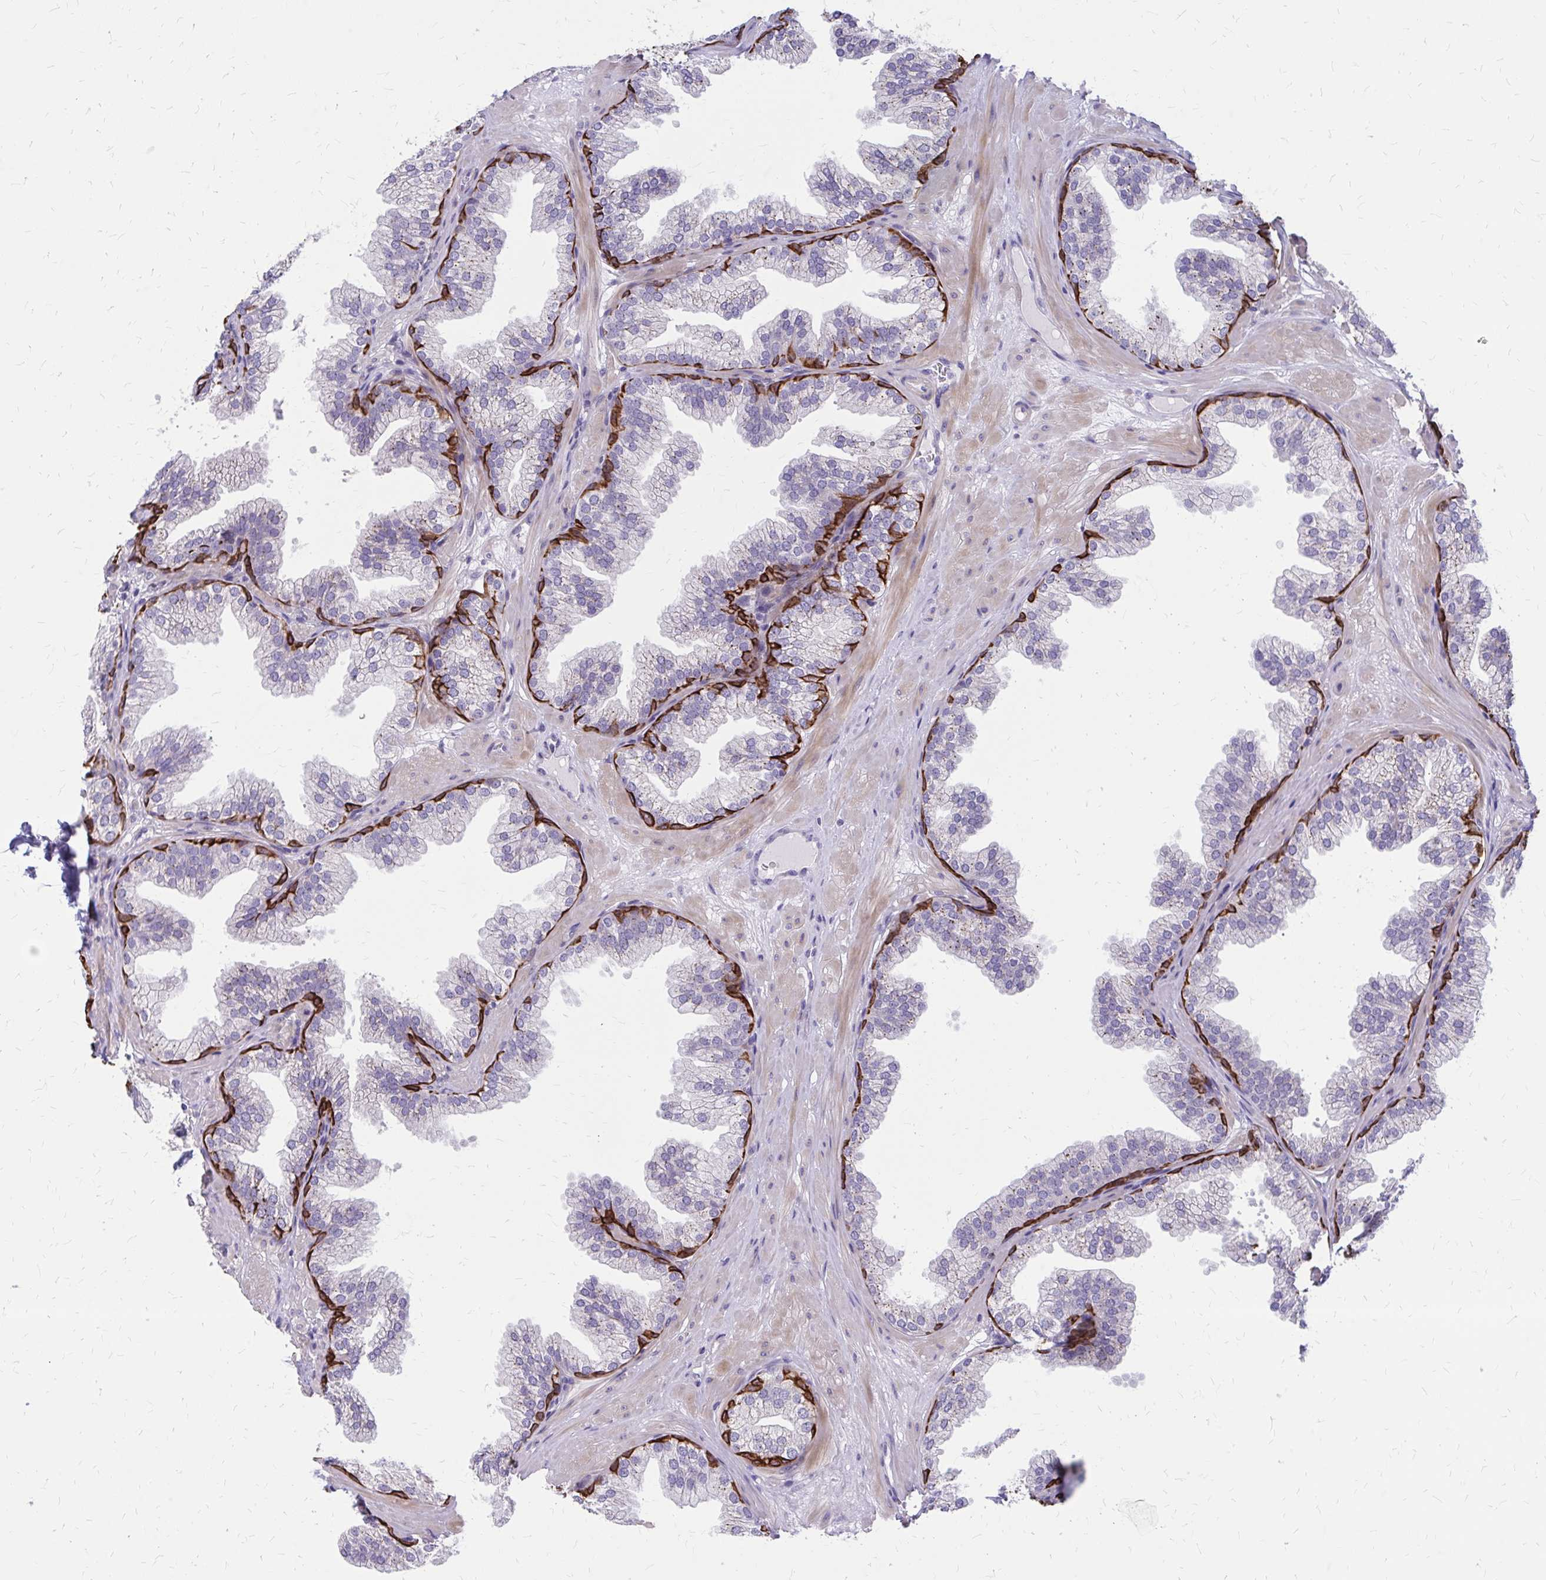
{"staining": {"intensity": "strong", "quantity": "<25%", "location": "cytoplasmic/membranous"}, "tissue": "prostate", "cell_type": "Glandular cells", "image_type": "normal", "snomed": [{"axis": "morphology", "description": "Normal tissue, NOS"}, {"axis": "topography", "description": "Prostate"}], "caption": "The histopathology image demonstrates staining of unremarkable prostate, revealing strong cytoplasmic/membranous protein positivity (brown color) within glandular cells.", "gene": "GLYATL2", "patient": {"sex": "male", "age": 37}}